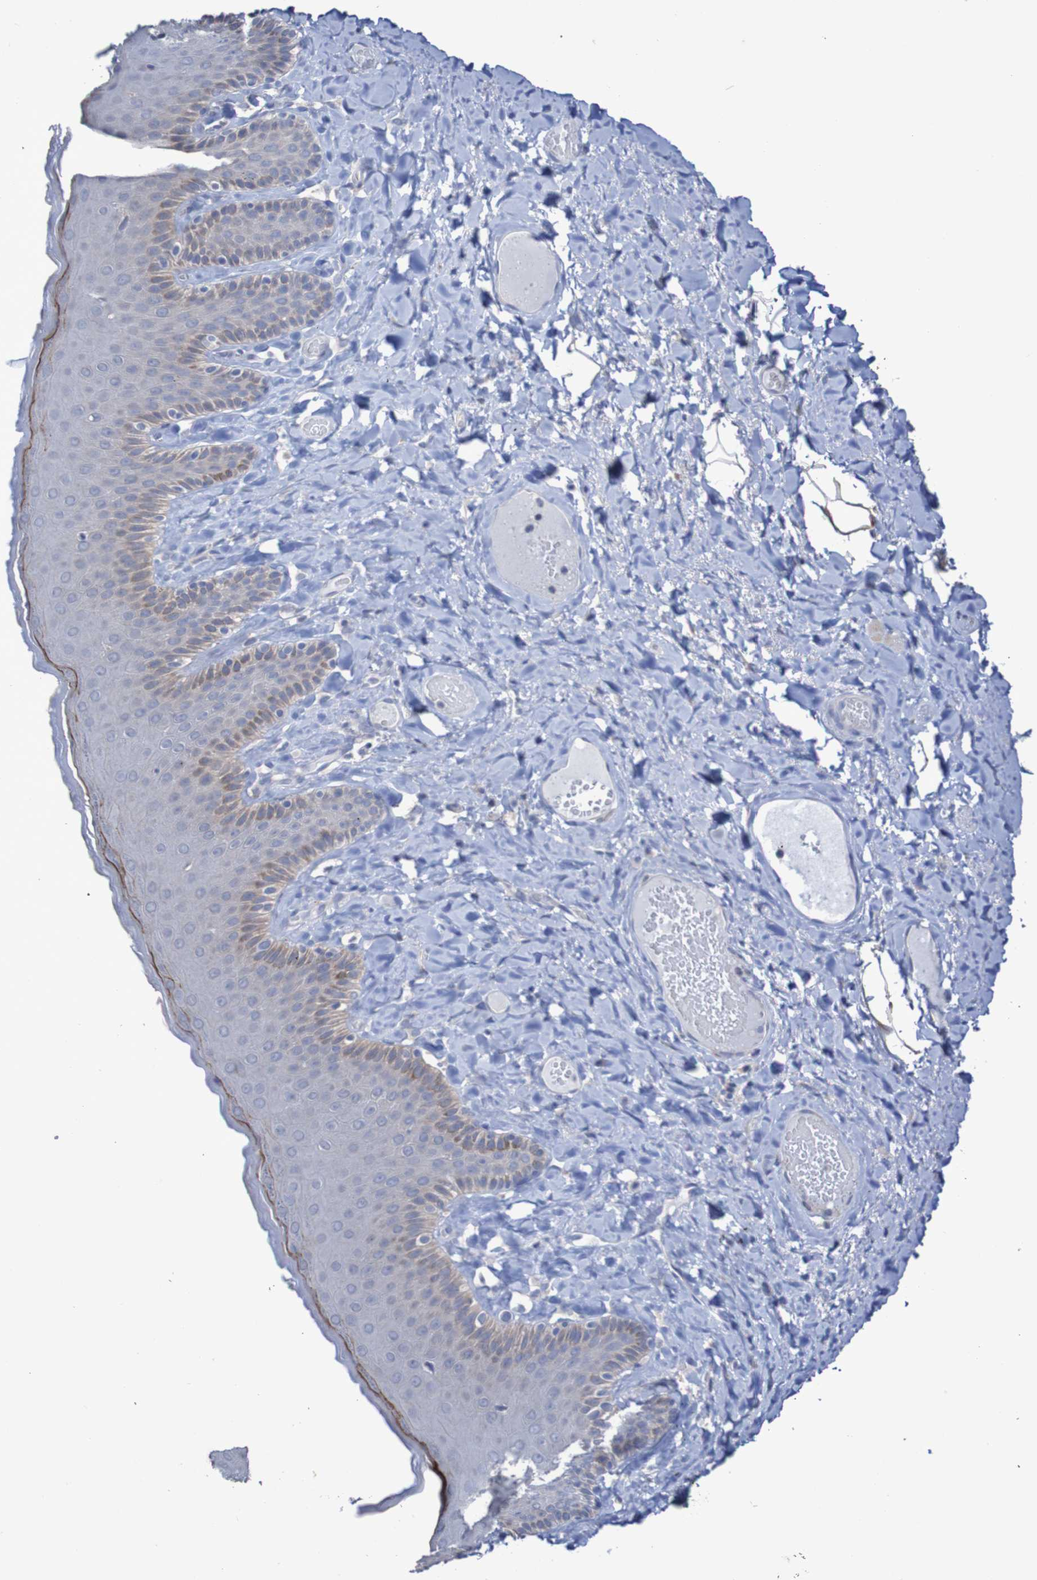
{"staining": {"intensity": "strong", "quantity": "<25%", "location": "cytoplasmic/membranous"}, "tissue": "skin", "cell_type": "Epidermal cells", "image_type": "normal", "snomed": [{"axis": "morphology", "description": "Normal tissue, NOS"}, {"axis": "topography", "description": "Anal"}], "caption": "DAB (3,3'-diaminobenzidine) immunohistochemical staining of benign skin demonstrates strong cytoplasmic/membranous protein expression in about <25% of epidermal cells. (DAB (3,3'-diaminobenzidine) = brown stain, brightfield microscopy at high magnification).", "gene": "C3orf18", "patient": {"sex": "male", "age": 69}}